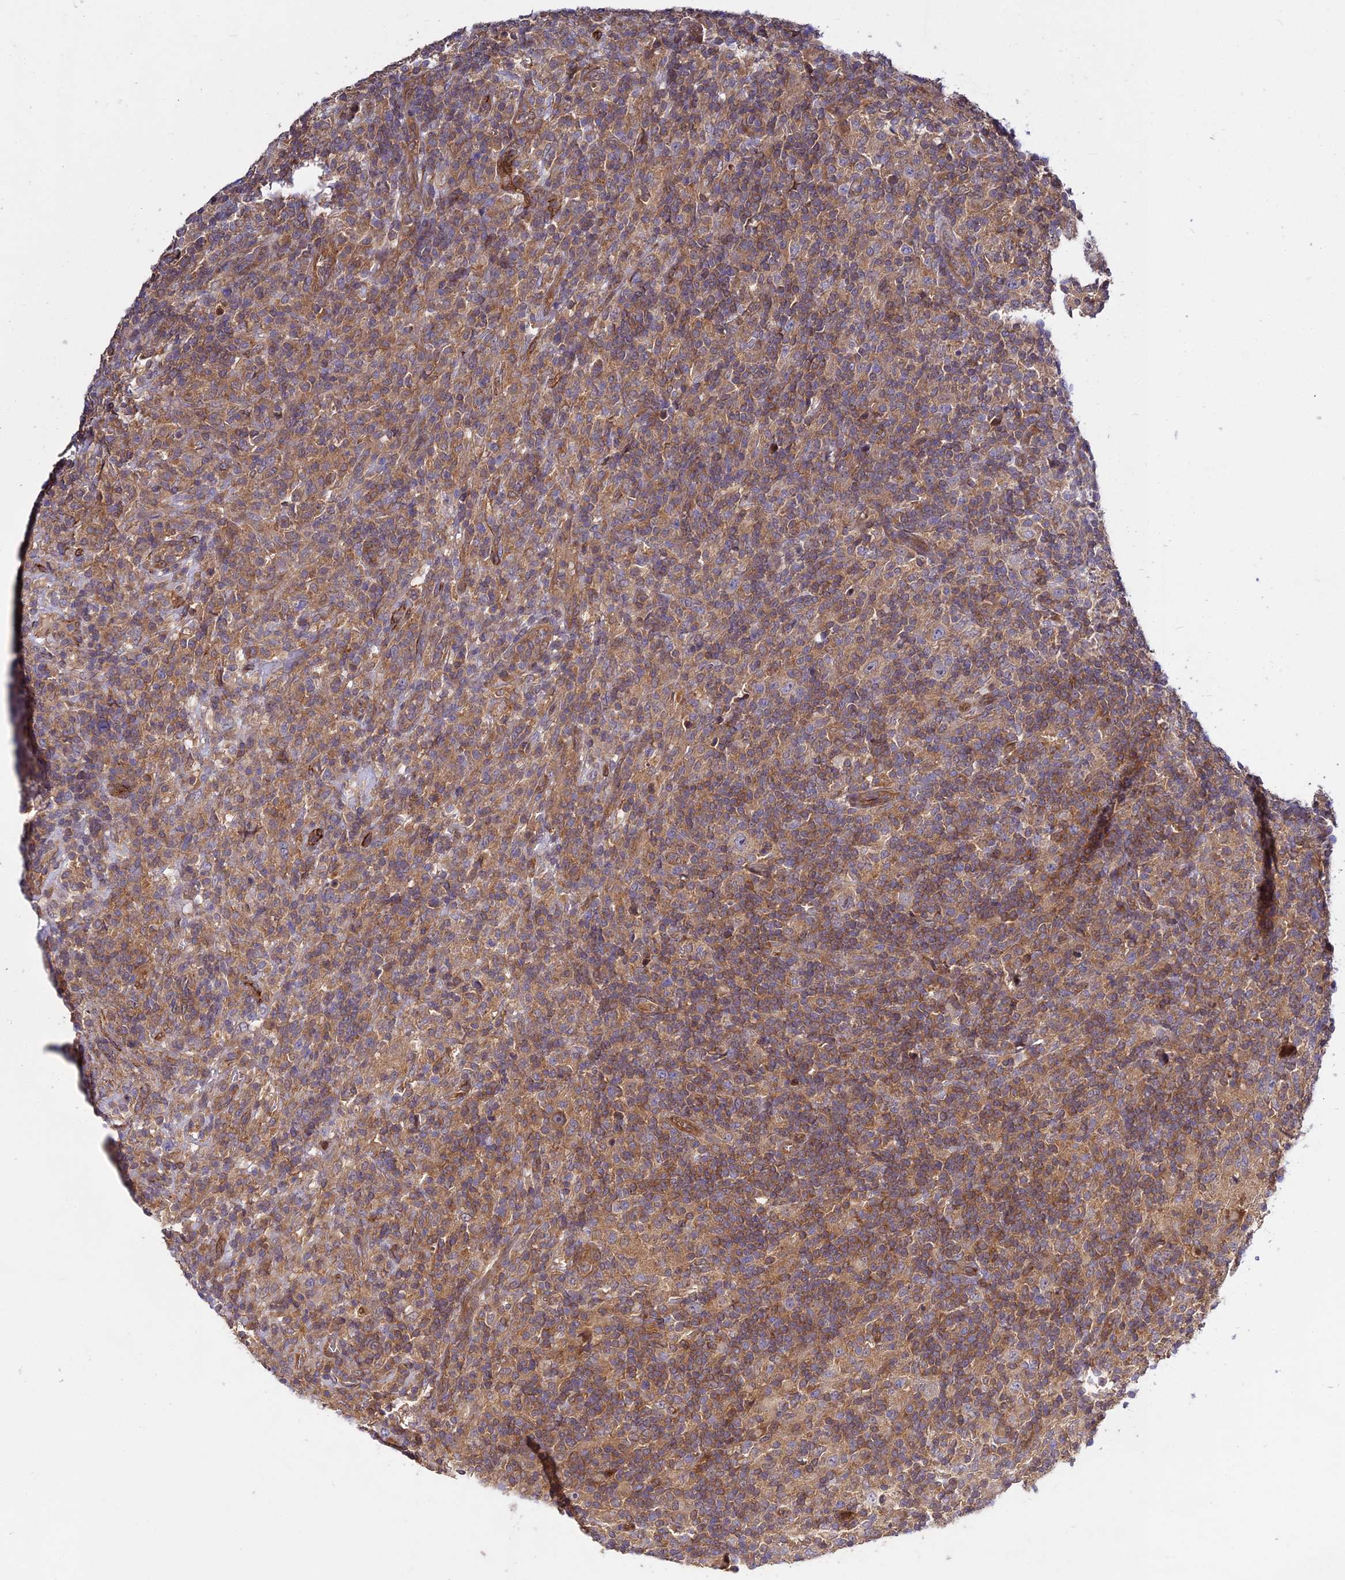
{"staining": {"intensity": "moderate", "quantity": "25%-75%", "location": "cytoplasmic/membranous"}, "tissue": "lymphoma", "cell_type": "Tumor cells", "image_type": "cancer", "snomed": [{"axis": "morphology", "description": "Hodgkin's disease, NOS"}, {"axis": "topography", "description": "Lymph node"}], "caption": "Immunohistochemical staining of human Hodgkin's disease displays medium levels of moderate cytoplasmic/membranous protein staining in approximately 25%-75% of tumor cells.", "gene": "GRTP1", "patient": {"sex": "male", "age": 70}}